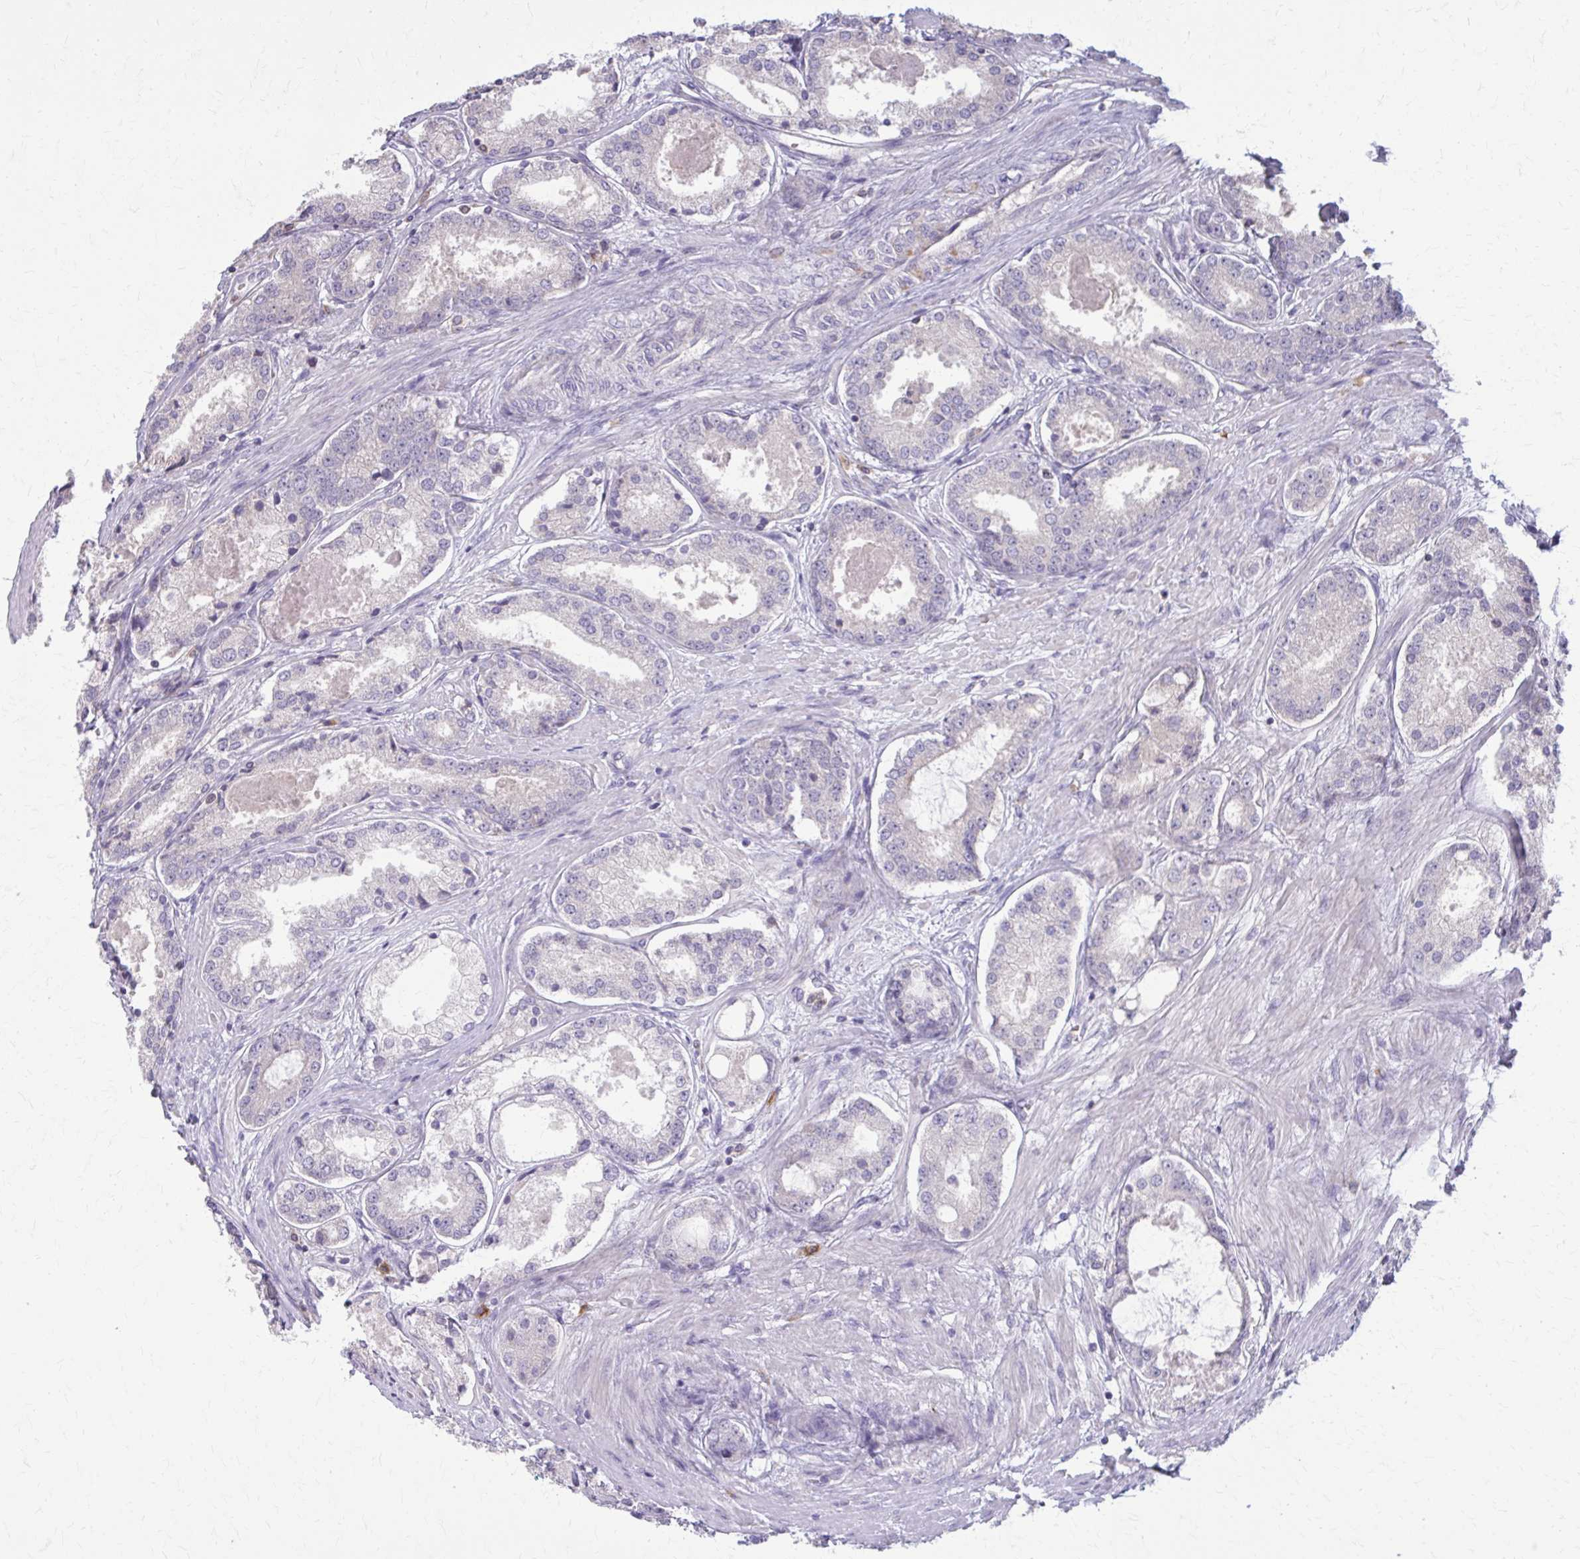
{"staining": {"intensity": "negative", "quantity": "none", "location": "none"}, "tissue": "prostate cancer", "cell_type": "Tumor cells", "image_type": "cancer", "snomed": [{"axis": "morphology", "description": "Adenocarcinoma, Low grade"}, {"axis": "topography", "description": "Prostate"}], "caption": "Tumor cells are negative for protein expression in human prostate cancer (adenocarcinoma (low-grade)). (DAB immunohistochemistry, high magnification).", "gene": "NRBF2", "patient": {"sex": "male", "age": 68}}